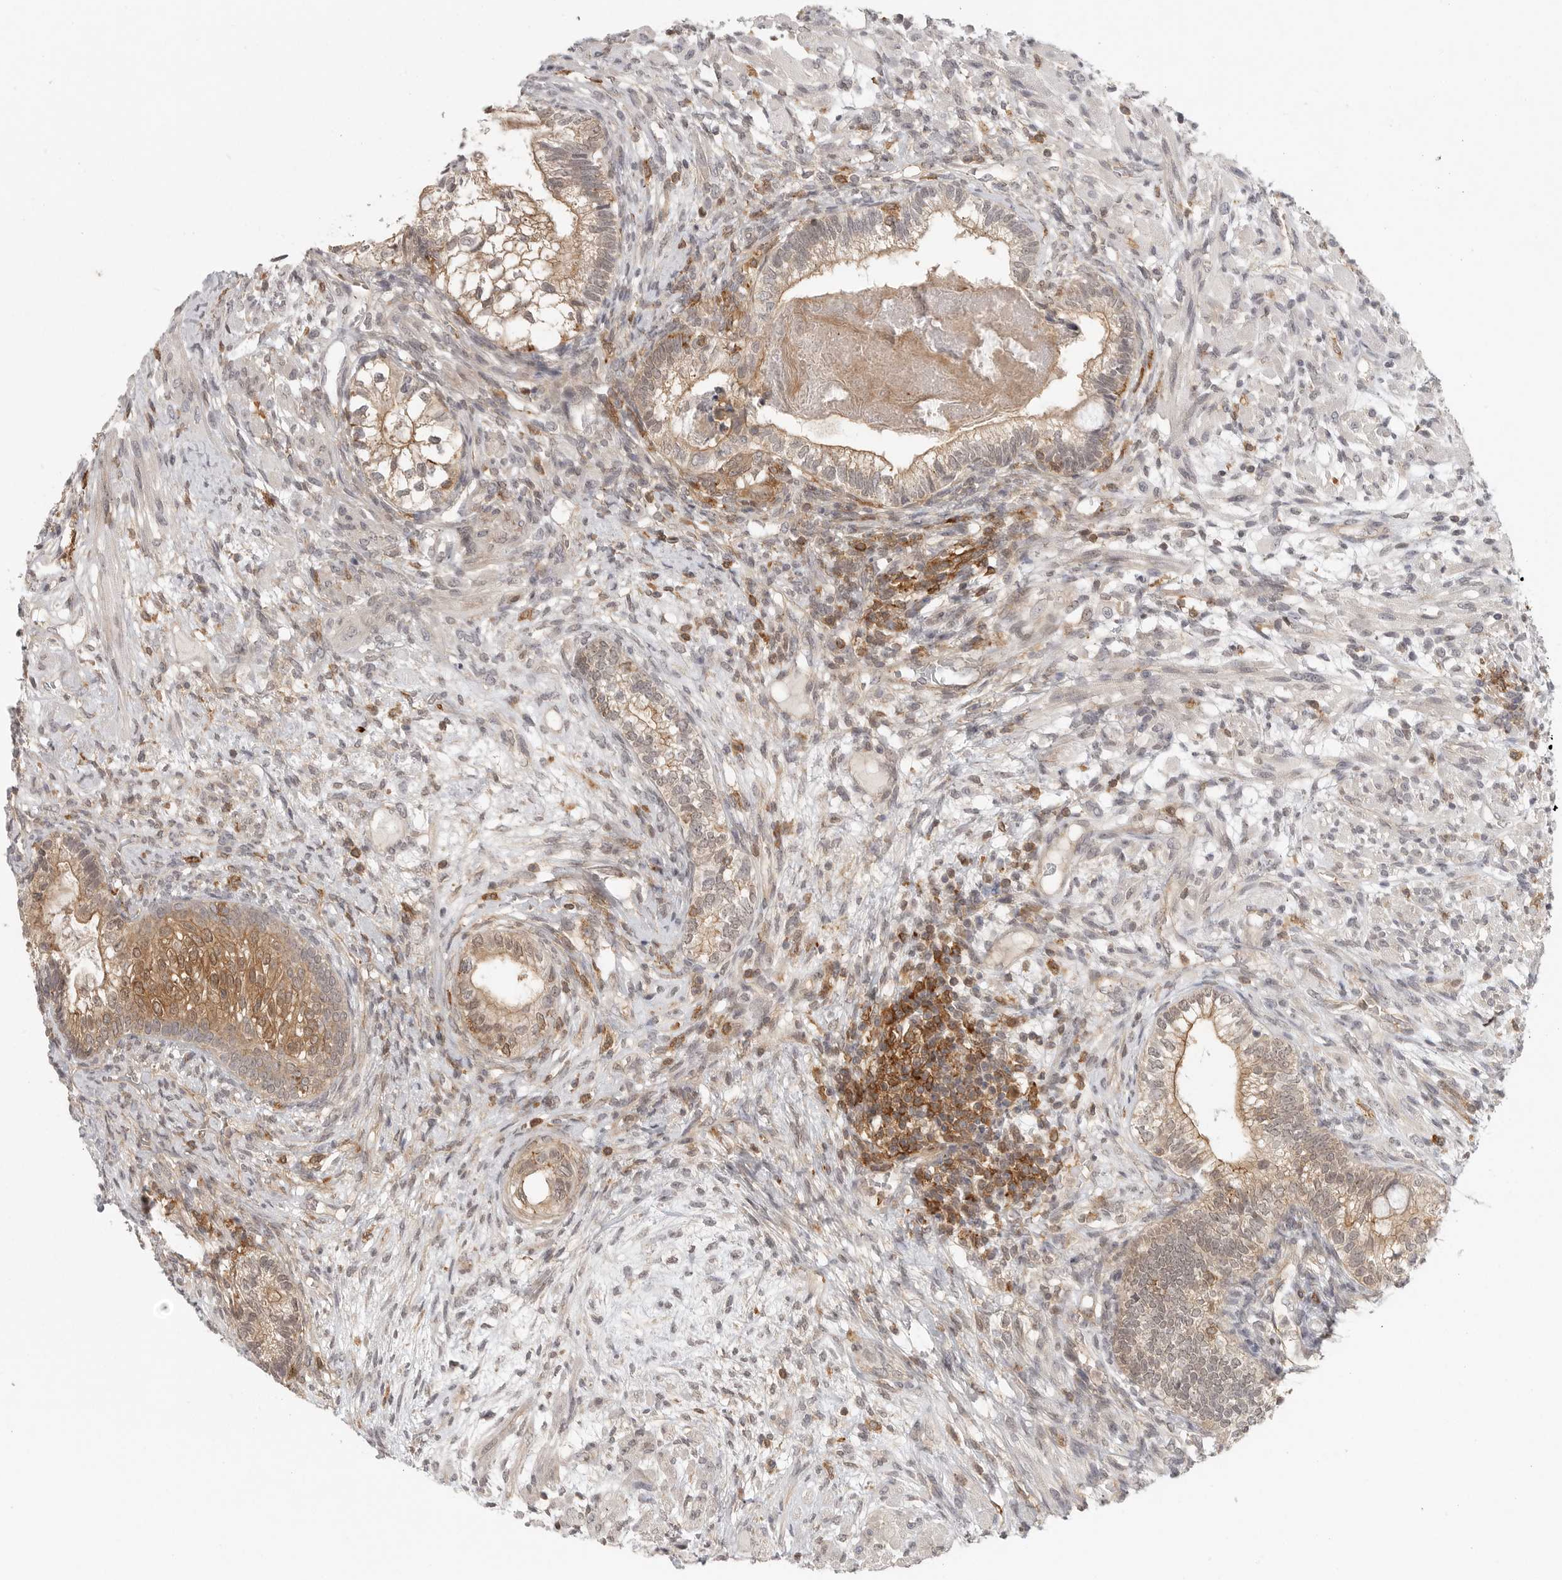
{"staining": {"intensity": "moderate", "quantity": ">75%", "location": "cytoplasmic/membranous"}, "tissue": "testis cancer", "cell_type": "Tumor cells", "image_type": "cancer", "snomed": [{"axis": "morphology", "description": "Seminoma, NOS"}, {"axis": "morphology", "description": "Carcinoma, Embryonal, NOS"}, {"axis": "topography", "description": "Testis"}], "caption": "Immunohistochemistry (IHC) (DAB) staining of human testis cancer shows moderate cytoplasmic/membranous protein staining in approximately >75% of tumor cells. Nuclei are stained in blue.", "gene": "DBNL", "patient": {"sex": "male", "age": 28}}